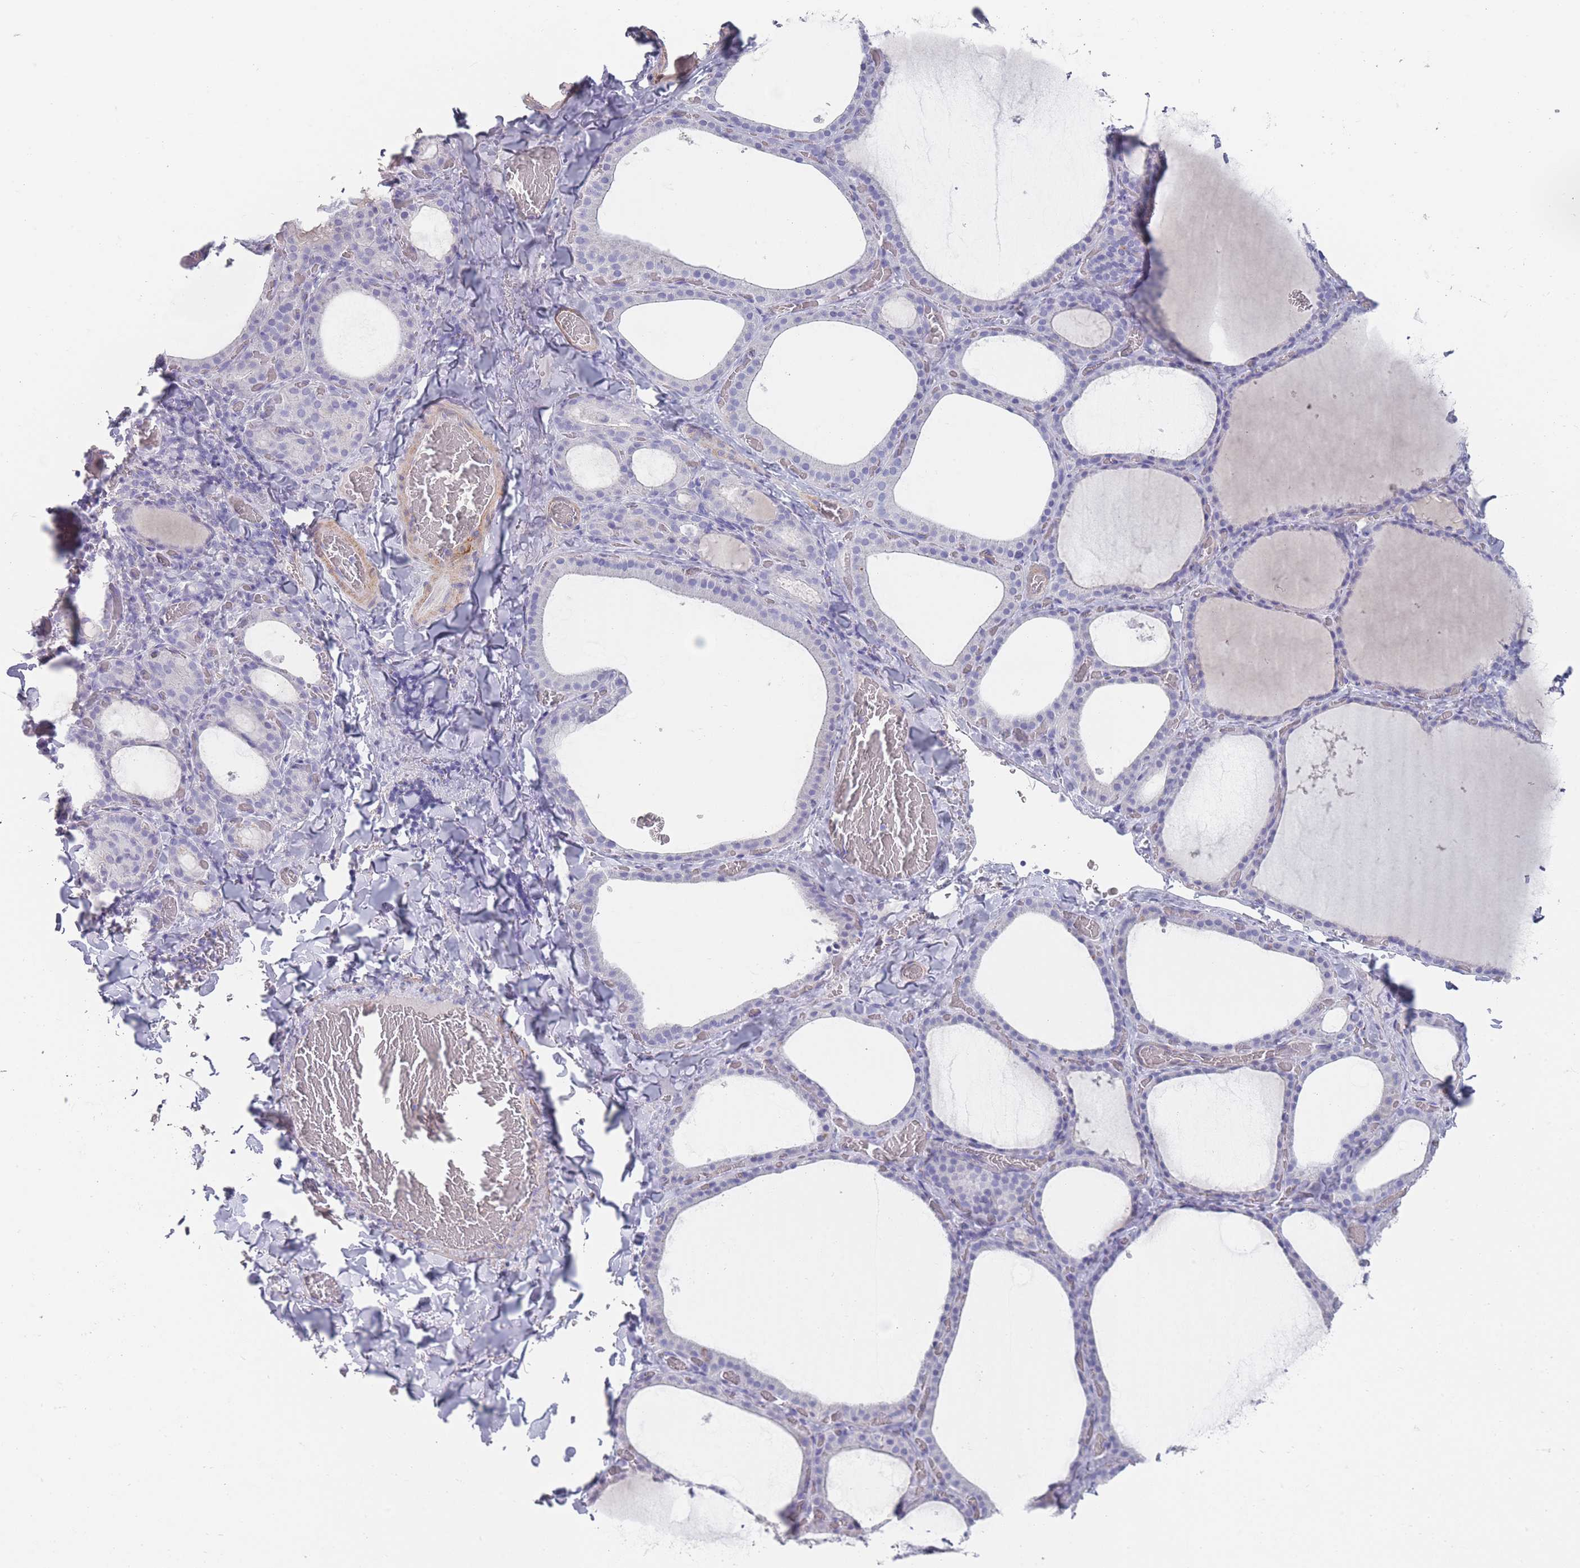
{"staining": {"intensity": "negative", "quantity": "none", "location": "none"}, "tissue": "thyroid gland", "cell_type": "Glandular cells", "image_type": "normal", "snomed": [{"axis": "morphology", "description": "Normal tissue, NOS"}, {"axis": "topography", "description": "Thyroid gland"}], "caption": "Immunohistochemistry histopathology image of unremarkable thyroid gland: human thyroid gland stained with DAB (3,3'-diaminobenzidine) demonstrates no significant protein staining in glandular cells.", "gene": "RHBG", "patient": {"sex": "female", "age": 39}}